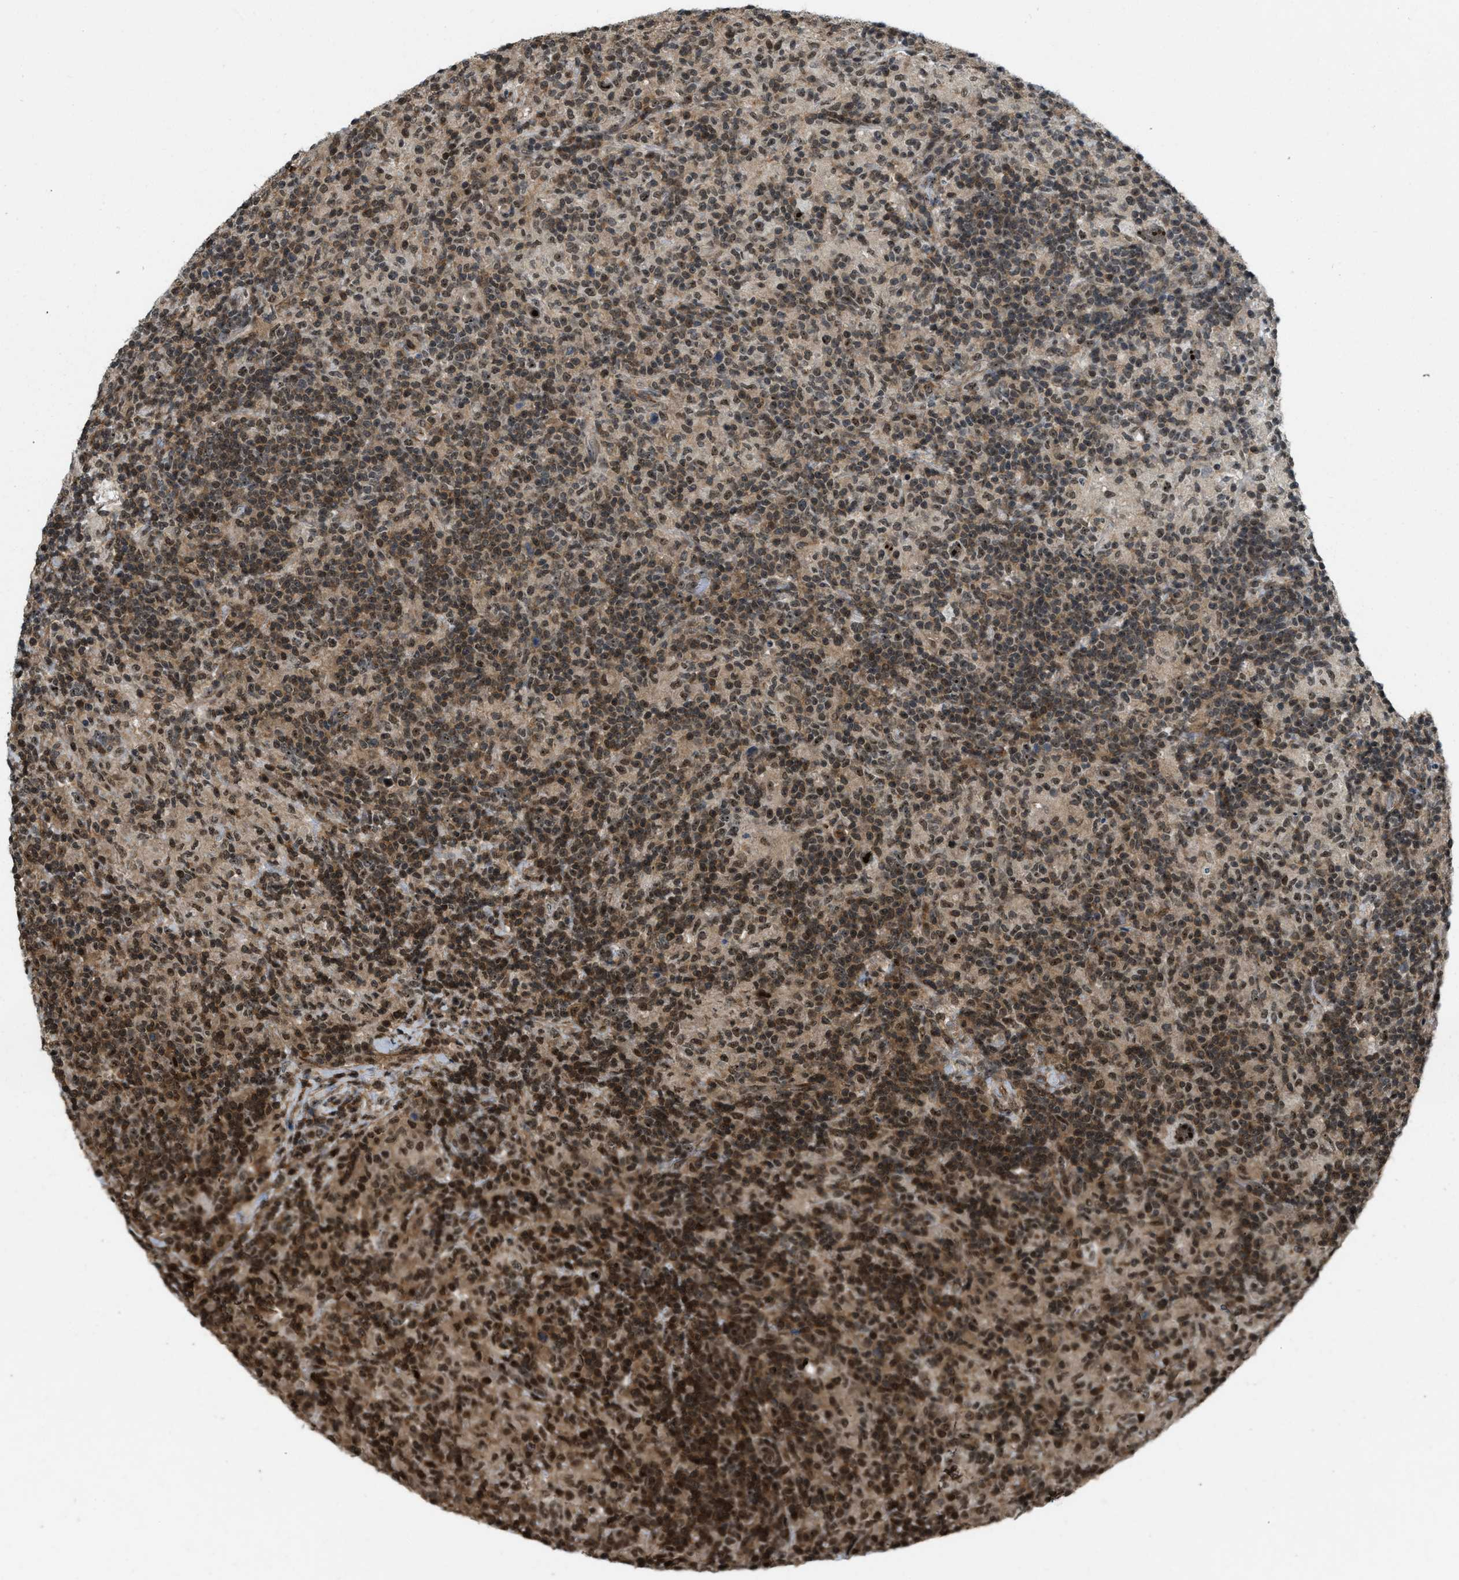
{"staining": {"intensity": "moderate", "quantity": ">75%", "location": "nuclear"}, "tissue": "lymphoma", "cell_type": "Tumor cells", "image_type": "cancer", "snomed": [{"axis": "morphology", "description": "Hodgkin's disease, NOS"}, {"axis": "topography", "description": "Lymph node"}], "caption": "Immunohistochemistry (IHC) of human Hodgkin's disease reveals medium levels of moderate nuclear expression in about >75% of tumor cells.", "gene": "E2F1", "patient": {"sex": "male", "age": 70}}